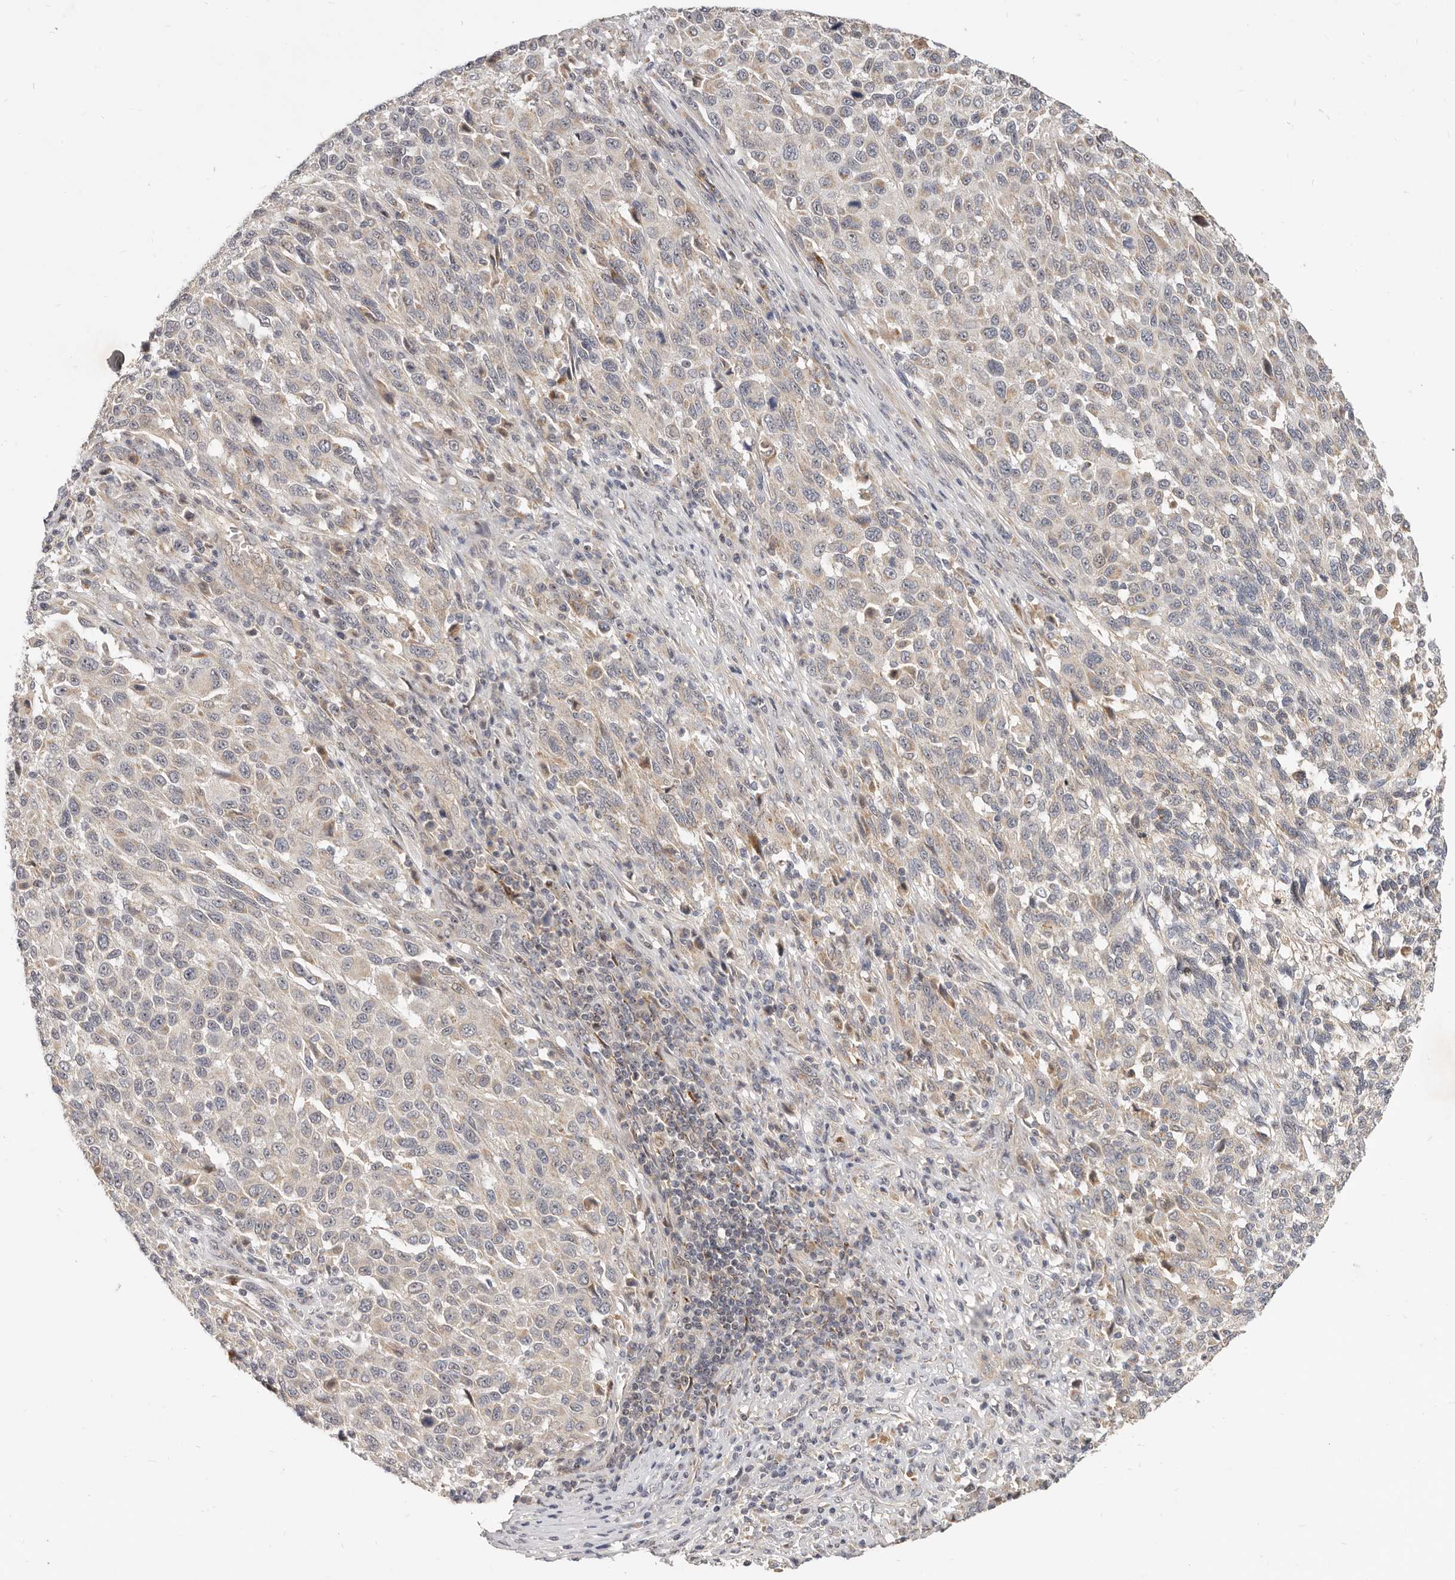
{"staining": {"intensity": "negative", "quantity": "none", "location": "none"}, "tissue": "melanoma", "cell_type": "Tumor cells", "image_type": "cancer", "snomed": [{"axis": "morphology", "description": "Malignant melanoma, Metastatic site"}, {"axis": "topography", "description": "Lymph node"}], "caption": "An image of human melanoma is negative for staining in tumor cells.", "gene": "MICALL2", "patient": {"sex": "male", "age": 61}}